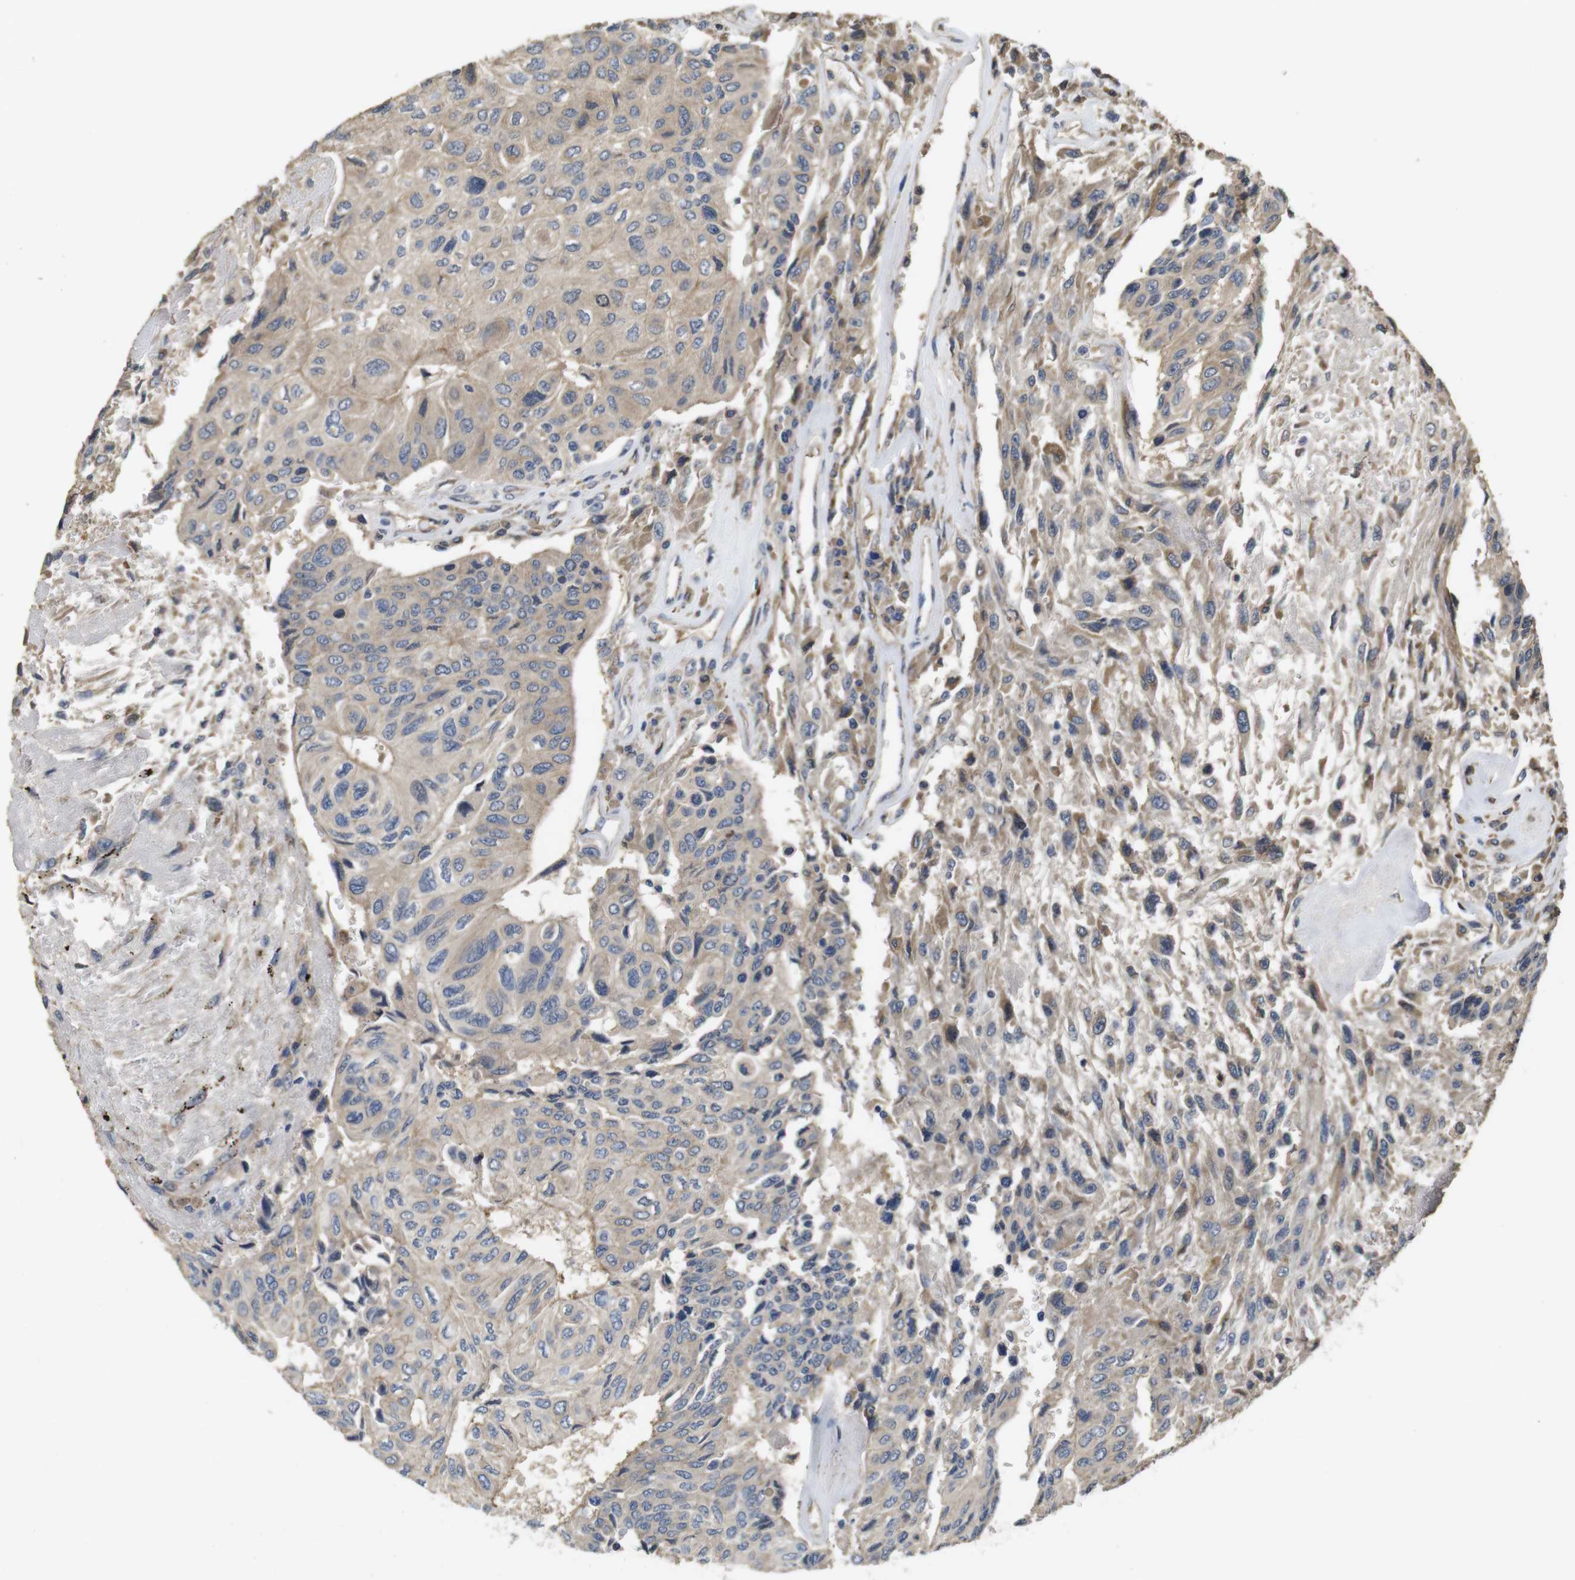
{"staining": {"intensity": "moderate", "quantity": "<25%", "location": "cytoplasmic/membranous"}, "tissue": "urothelial cancer", "cell_type": "Tumor cells", "image_type": "cancer", "snomed": [{"axis": "morphology", "description": "Urothelial carcinoma, High grade"}, {"axis": "topography", "description": "Urinary bladder"}], "caption": "Urothelial cancer stained with DAB (3,3'-diaminobenzidine) IHC demonstrates low levels of moderate cytoplasmic/membranous positivity in approximately <25% of tumor cells.", "gene": "PCDHB10", "patient": {"sex": "female", "age": 85}}